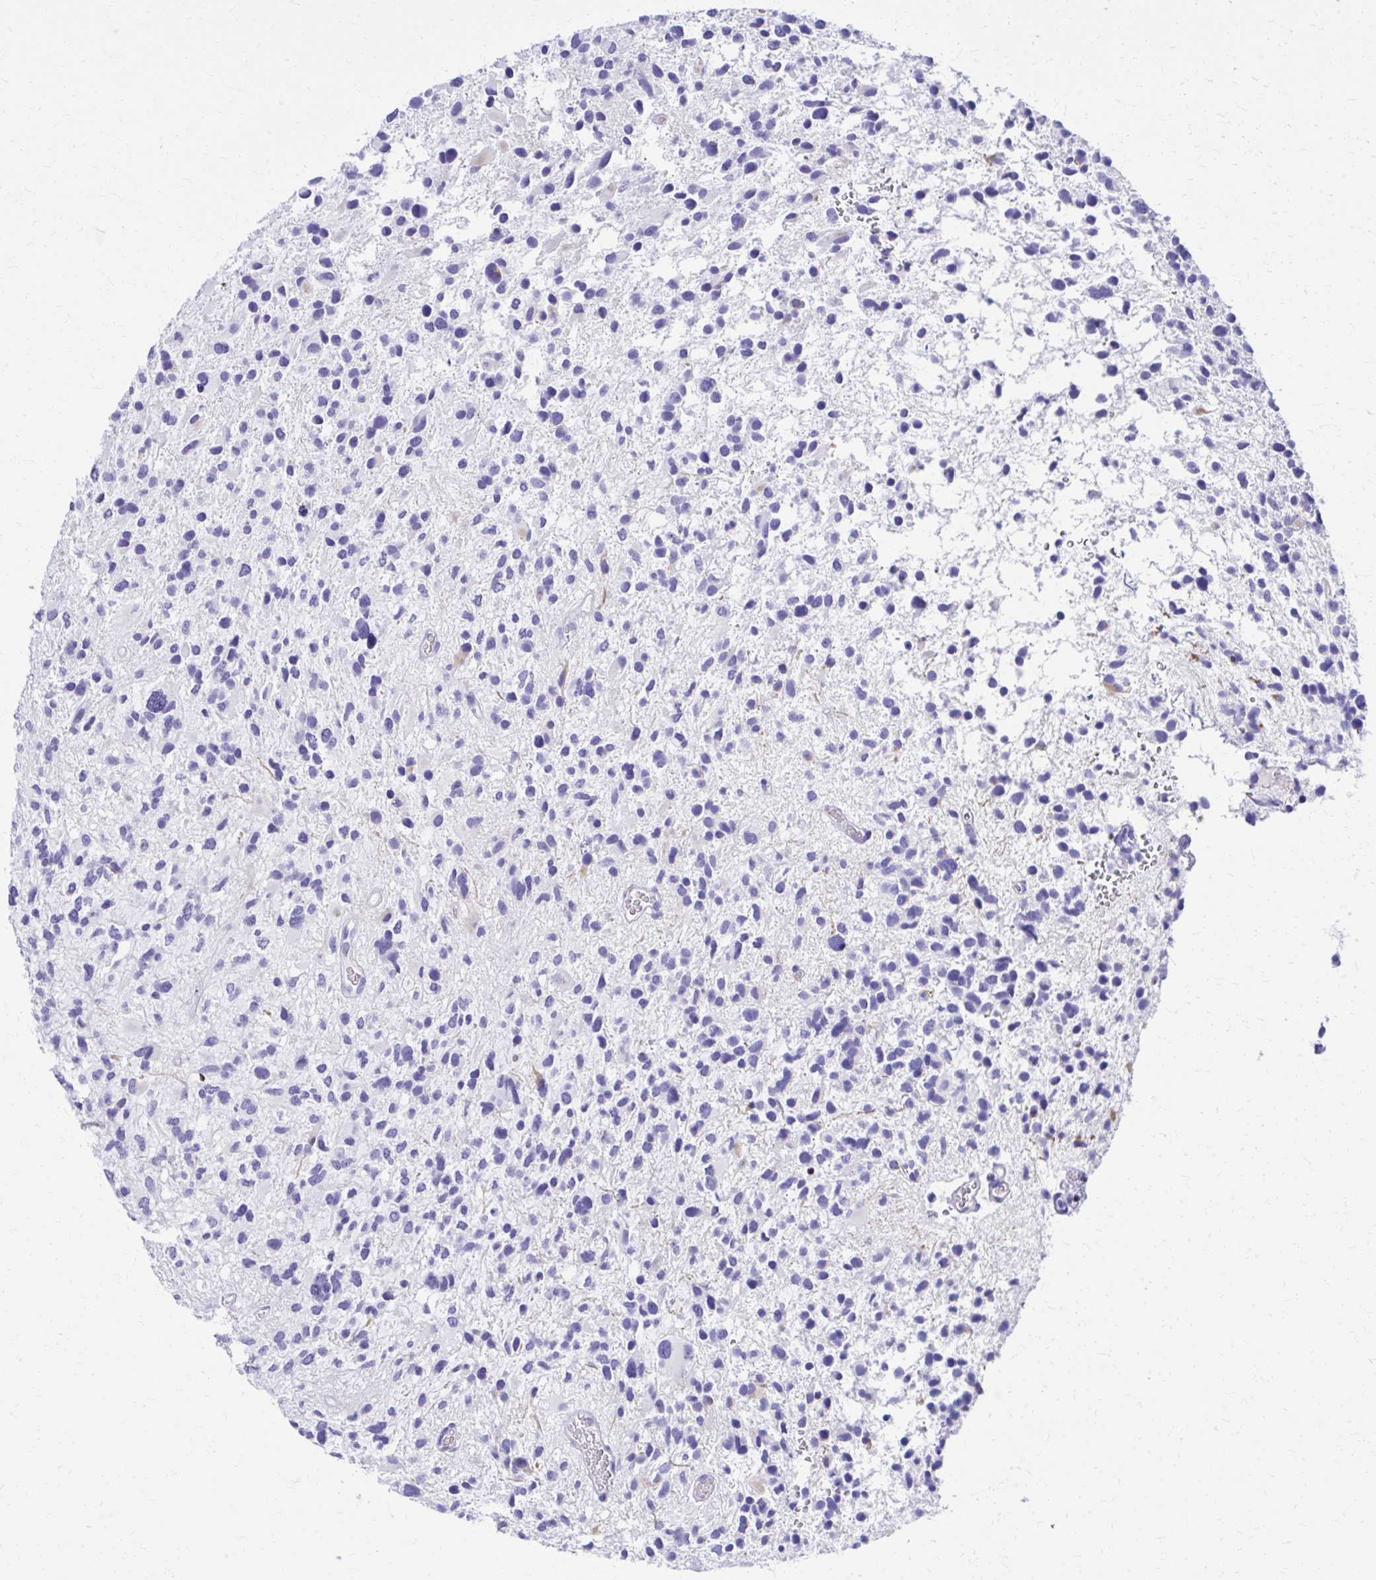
{"staining": {"intensity": "negative", "quantity": "none", "location": "none"}, "tissue": "glioma", "cell_type": "Tumor cells", "image_type": "cancer", "snomed": [{"axis": "morphology", "description": "Glioma, malignant, High grade"}, {"axis": "topography", "description": "Brain"}], "caption": "This is an immunohistochemistry (IHC) micrograph of human malignant glioma (high-grade). There is no positivity in tumor cells.", "gene": "RUNX3", "patient": {"sex": "female", "age": 11}}